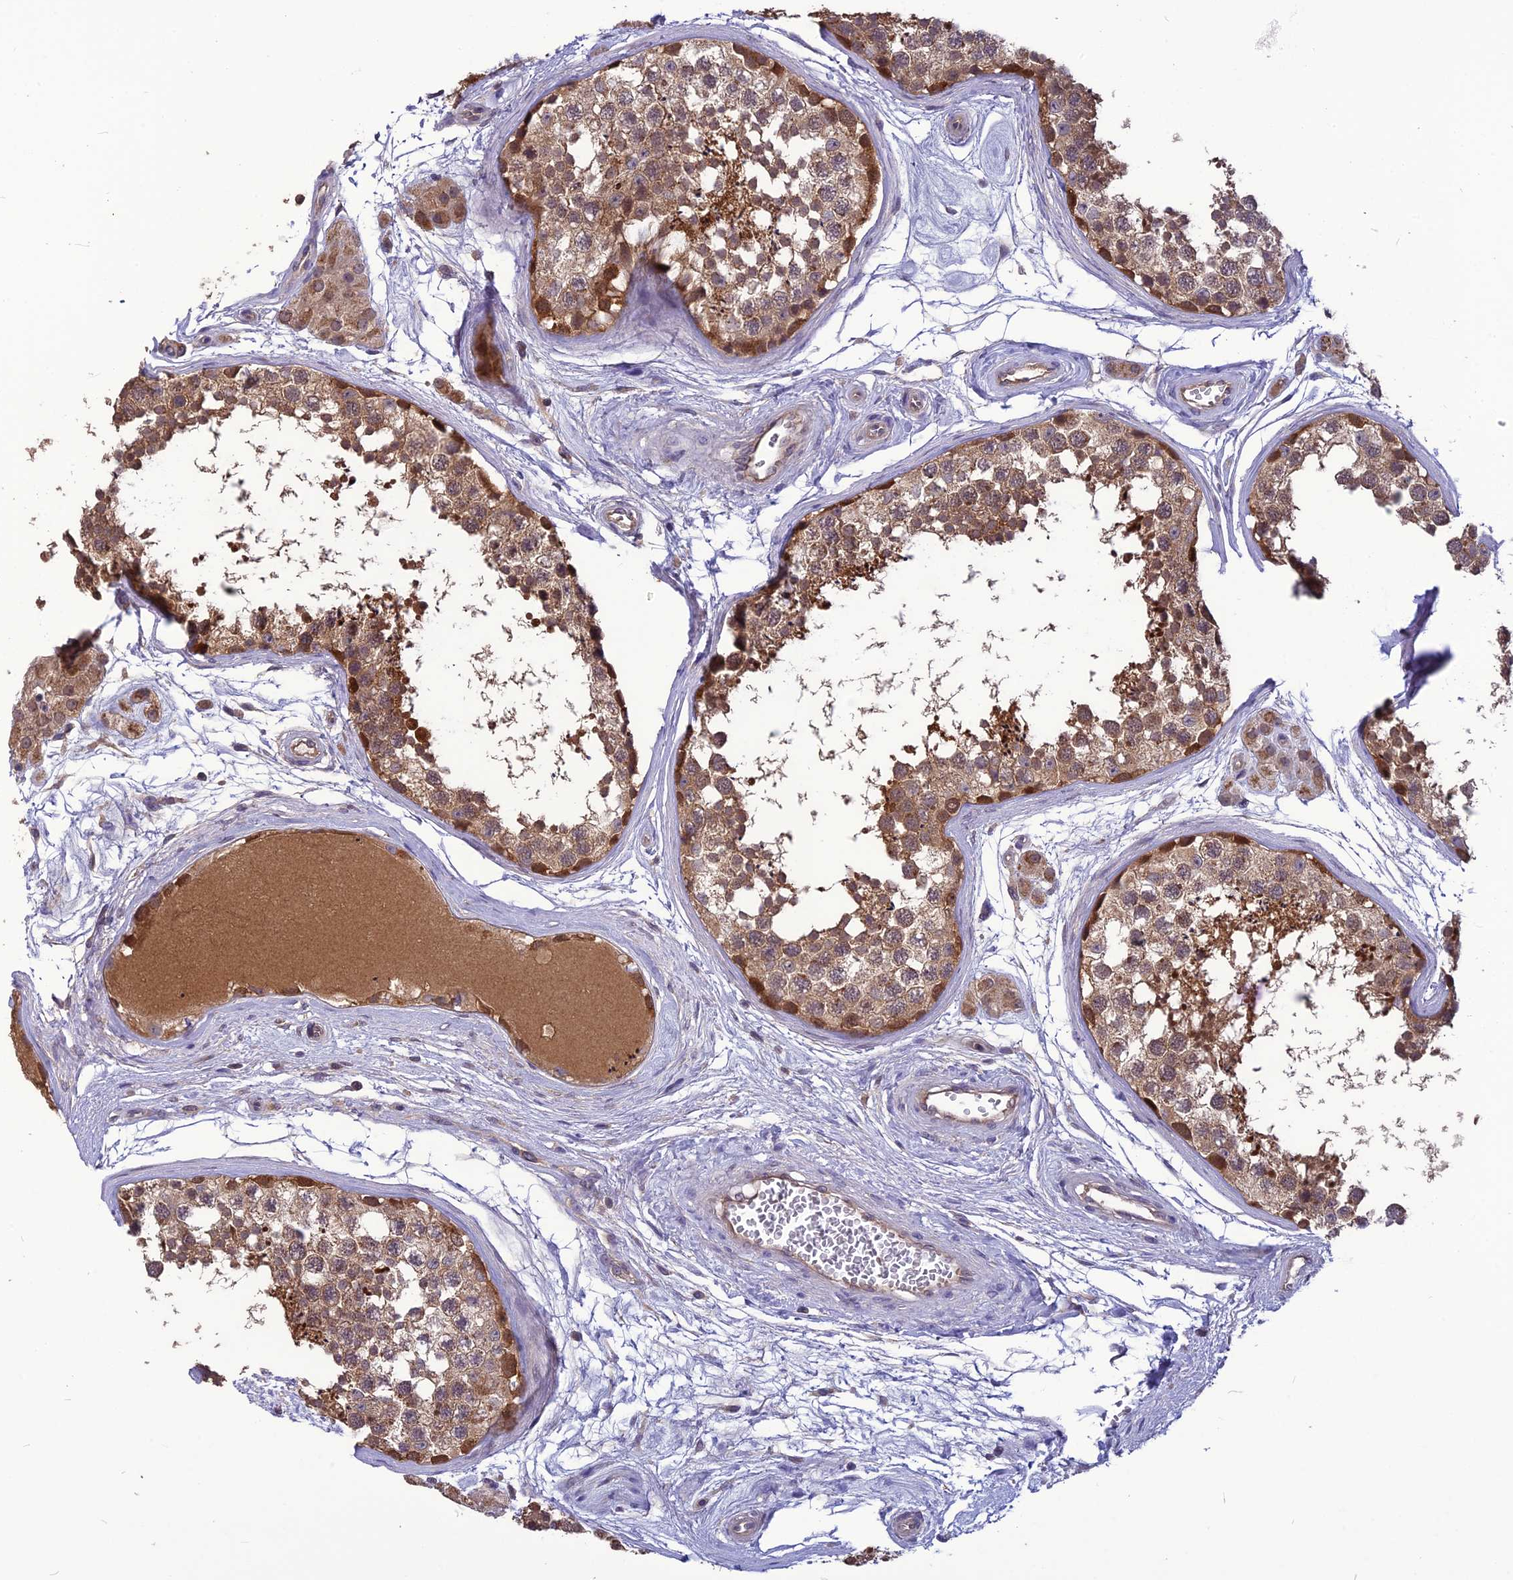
{"staining": {"intensity": "moderate", "quantity": ">75%", "location": "cytoplasmic/membranous,nuclear"}, "tissue": "testis", "cell_type": "Cells in seminiferous ducts", "image_type": "normal", "snomed": [{"axis": "morphology", "description": "Normal tissue, NOS"}, {"axis": "topography", "description": "Testis"}], "caption": "IHC (DAB) staining of unremarkable human testis reveals moderate cytoplasmic/membranous,nuclear protein expression in approximately >75% of cells in seminiferous ducts.", "gene": "PSMF1", "patient": {"sex": "male", "age": 56}}